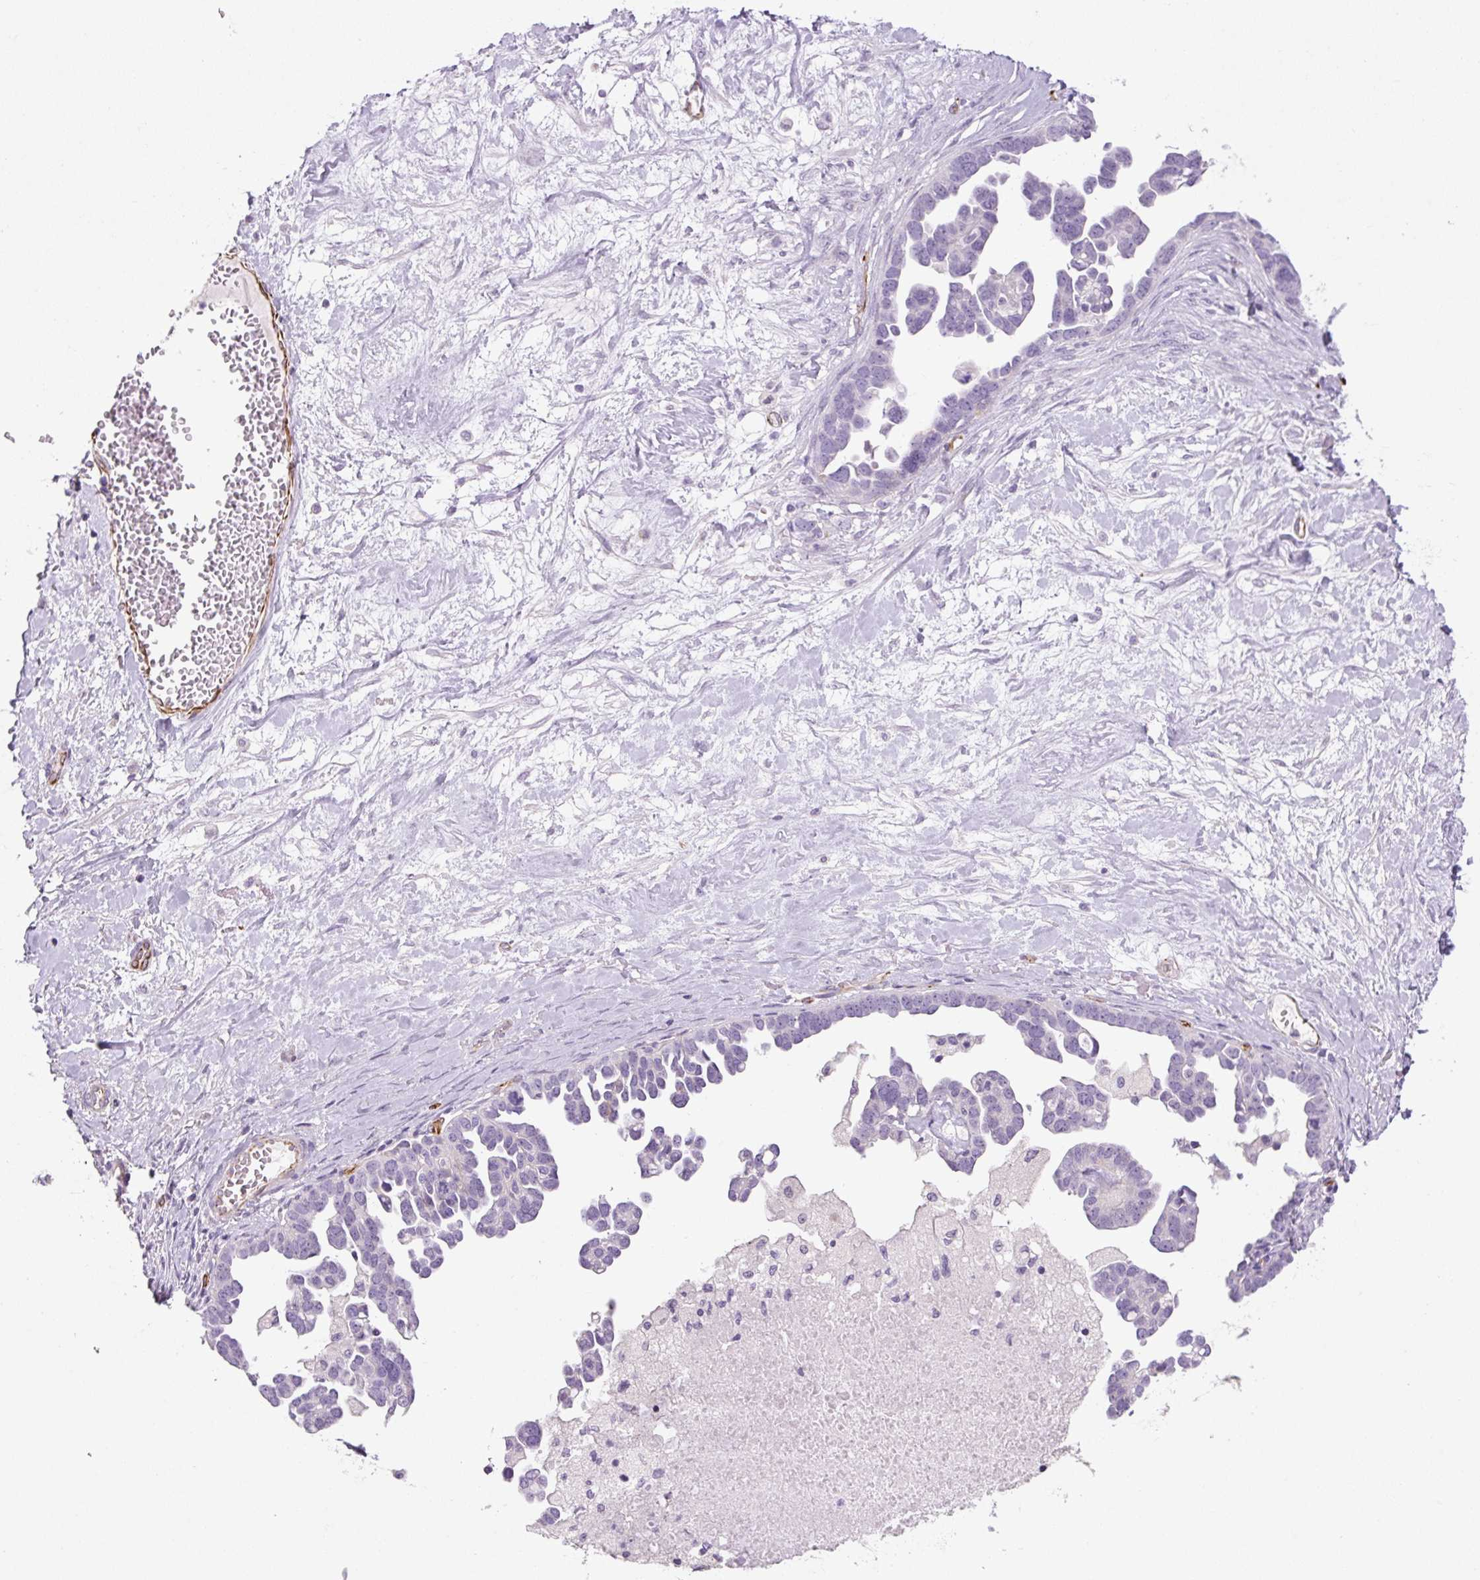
{"staining": {"intensity": "negative", "quantity": "none", "location": "none"}, "tissue": "ovarian cancer", "cell_type": "Tumor cells", "image_type": "cancer", "snomed": [{"axis": "morphology", "description": "Cystadenocarcinoma, serous, NOS"}, {"axis": "topography", "description": "Ovary"}], "caption": "The IHC micrograph has no significant expression in tumor cells of ovarian serous cystadenocarcinoma tissue. (Brightfield microscopy of DAB (3,3'-diaminobenzidine) immunohistochemistry (IHC) at high magnification).", "gene": "NES", "patient": {"sex": "female", "age": 54}}